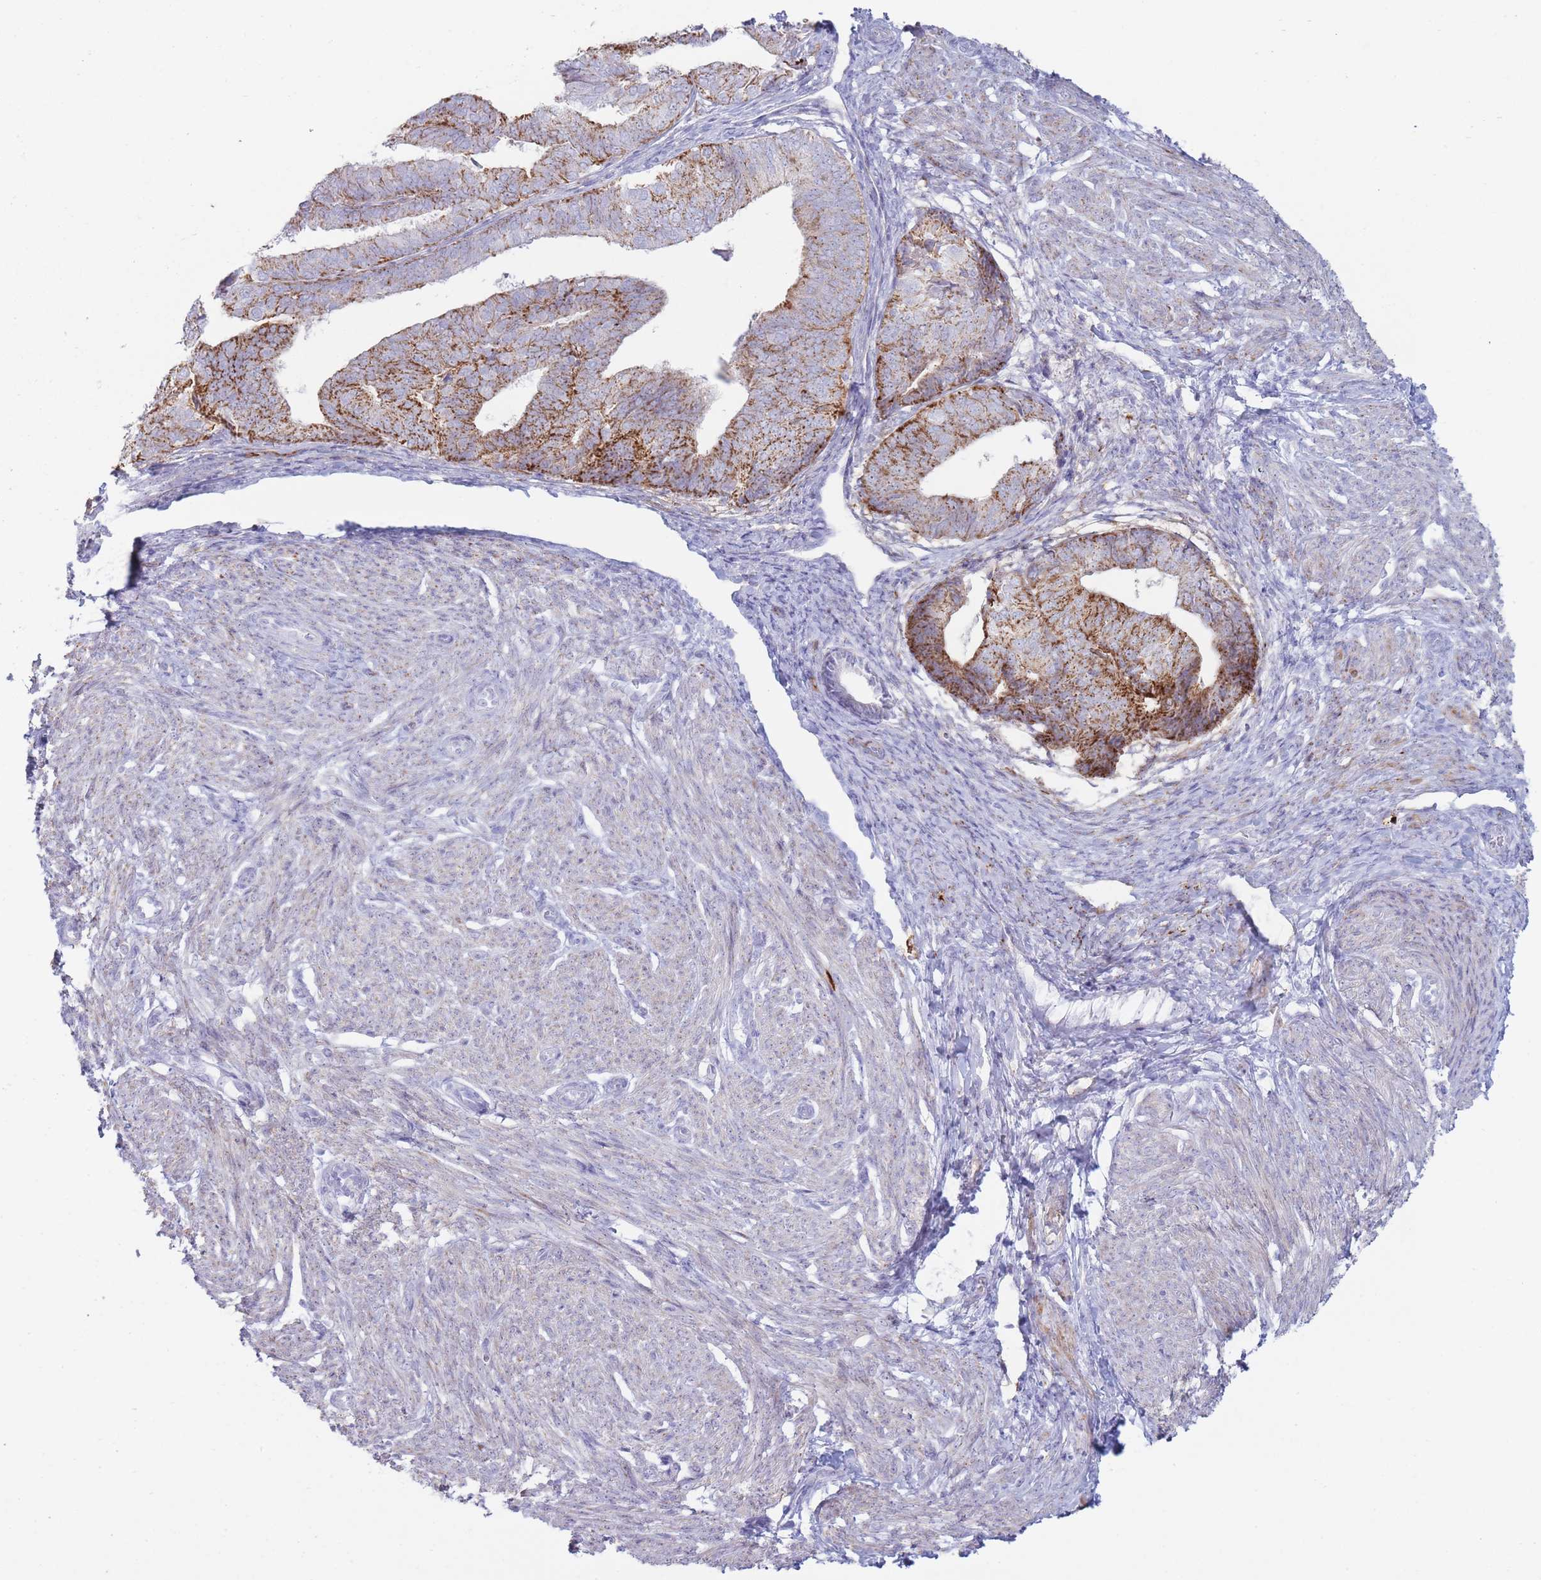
{"staining": {"intensity": "strong", "quantity": "25%-75%", "location": "cytoplasmic/membranous"}, "tissue": "endometrial cancer", "cell_type": "Tumor cells", "image_type": "cancer", "snomed": [{"axis": "morphology", "description": "Adenocarcinoma, NOS"}, {"axis": "topography", "description": "Endometrium"}], "caption": "A micrograph of human endometrial cancer (adenocarcinoma) stained for a protein reveals strong cytoplasmic/membranous brown staining in tumor cells.", "gene": "UTP14A", "patient": {"sex": "female", "age": 87}}